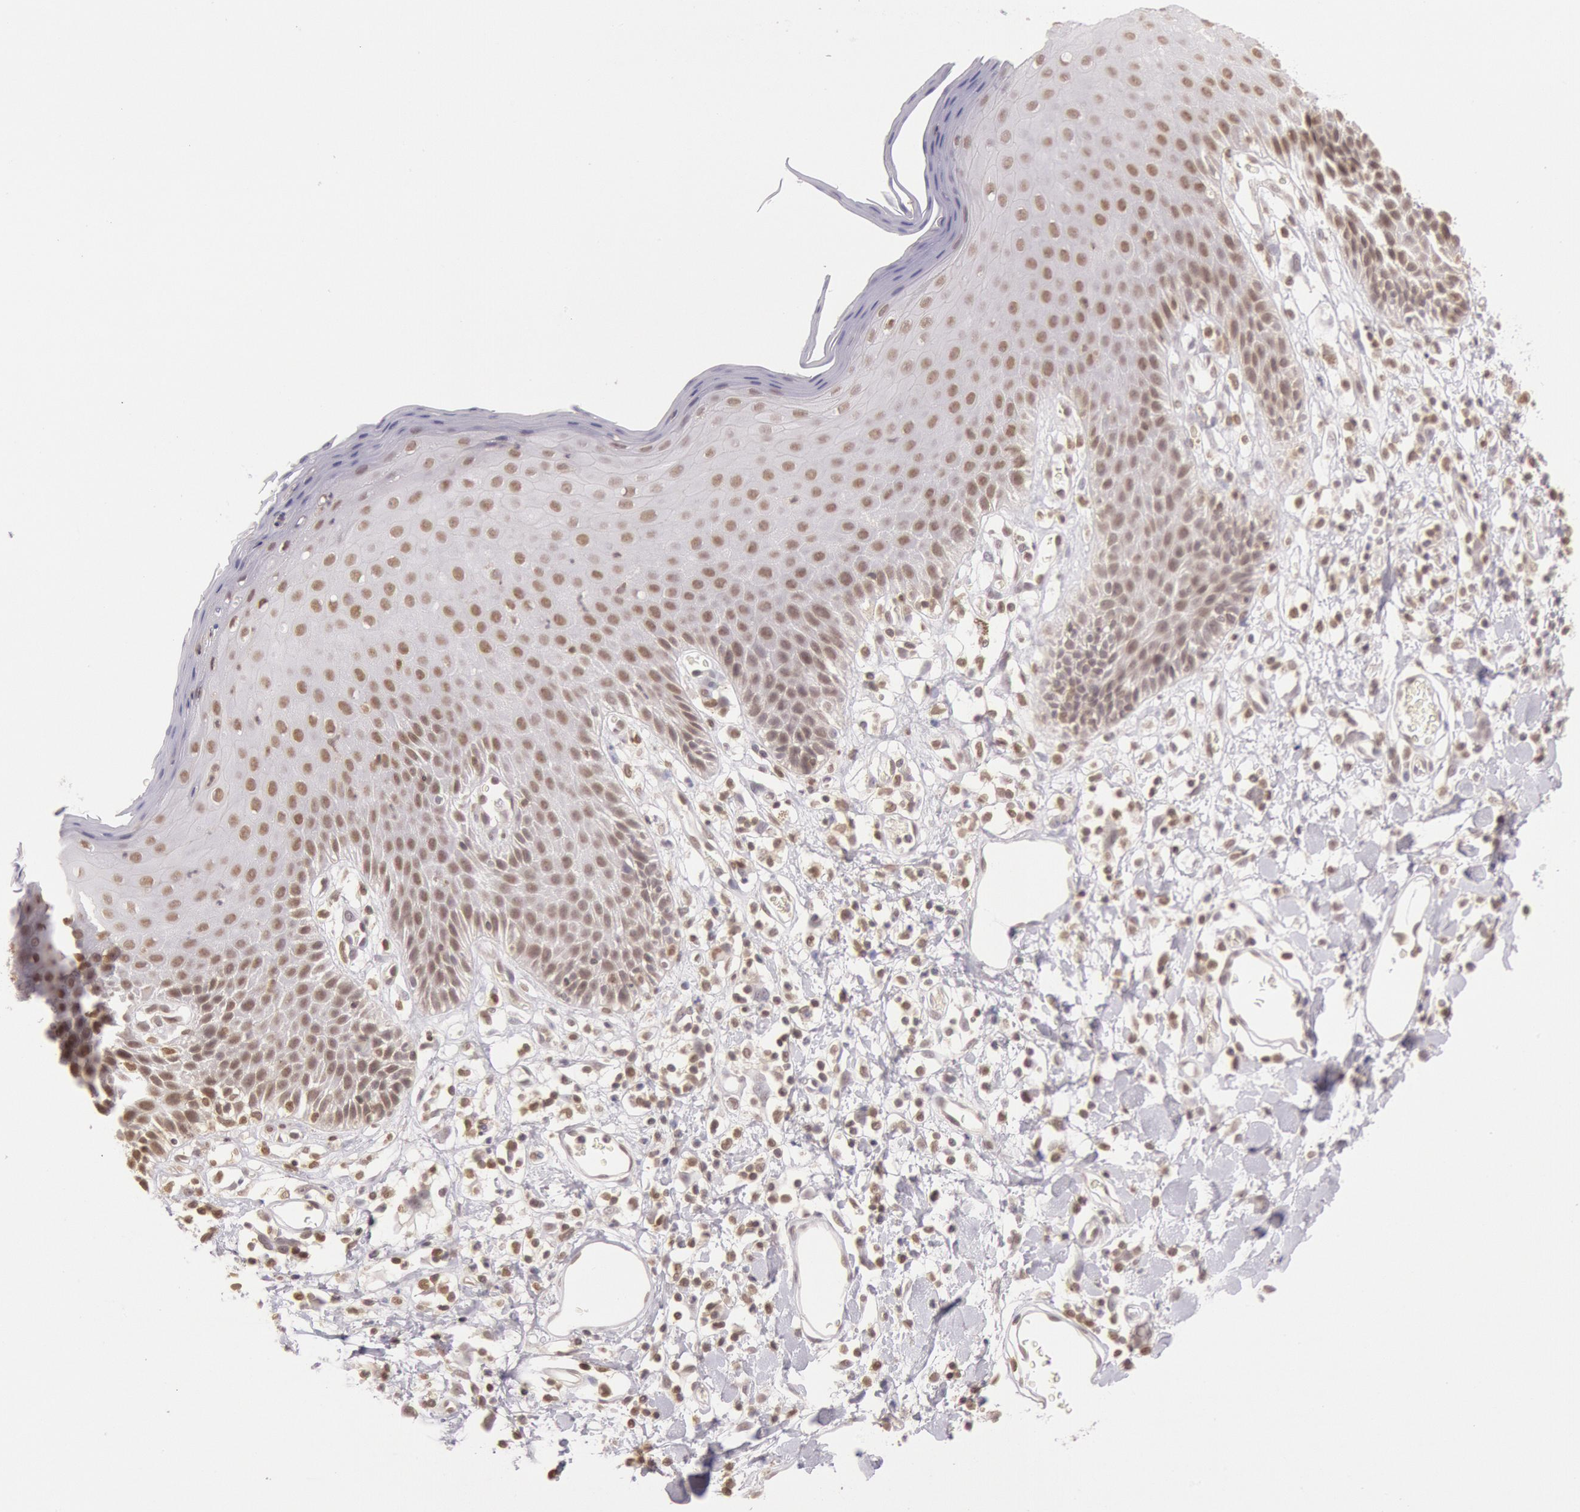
{"staining": {"intensity": "moderate", "quantity": ">75%", "location": "nuclear"}, "tissue": "skin", "cell_type": "Epidermal cells", "image_type": "normal", "snomed": [{"axis": "morphology", "description": "Normal tissue, NOS"}, {"axis": "topography", "description": "Vulva"}, {"axis": "topography", "description": "Peripheral nerve tissue"}], "caption": "Immunohistochemistry (DAB) staining of normal skin demonstrates moderate nuclear protein positivity in about >75% of epidermal cells. (DAB (3,3'-diaminobenzidine) IHC with brightfield microscopy, high magnification).", "gene": "HIF1A", "patient": {"sex": "female", "age": 68}}